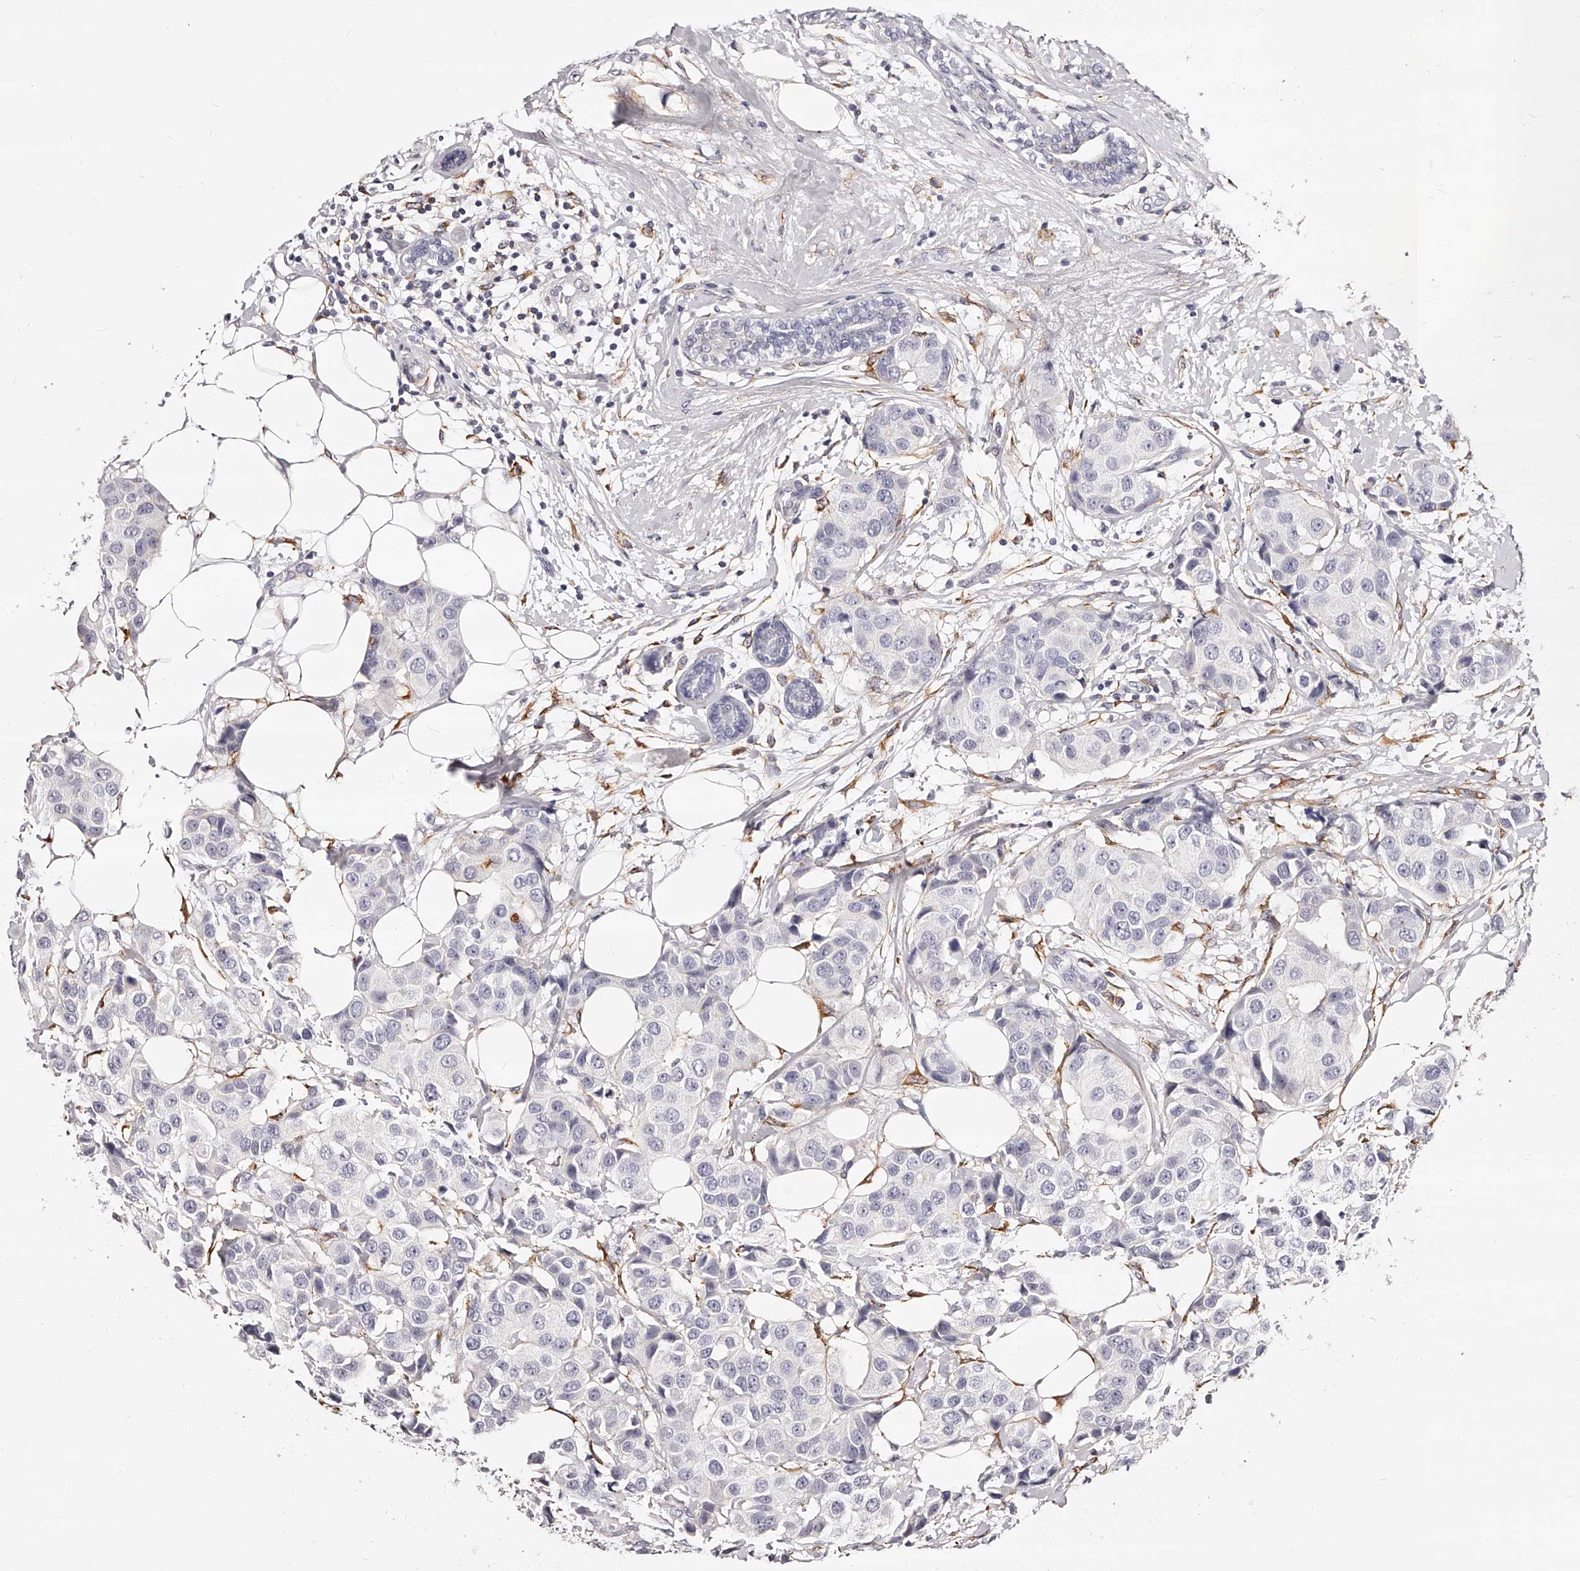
{"staining": {"intensity": "negative", "quantity": "none", "location": "none"}, "tissue": "breast cancer", "cell_type": "Tumor cells", "image_type": "cancer", "snomed": [{"axis": "morphology", "description": "Normal tissue, NOS"}, {"axis": "morphology", "description": "Duct carcinoma"}, {"axis": "topography", "description": "Breast"}], "caption": "Breast cancer (infiltrating ductal carcinoma) was stained to show a protein in brown. There is no significant expression in tumor cells. Nuclei are stained in blue.", "gene": "CD82", "patient": {"sex": "female", "age": 39}}